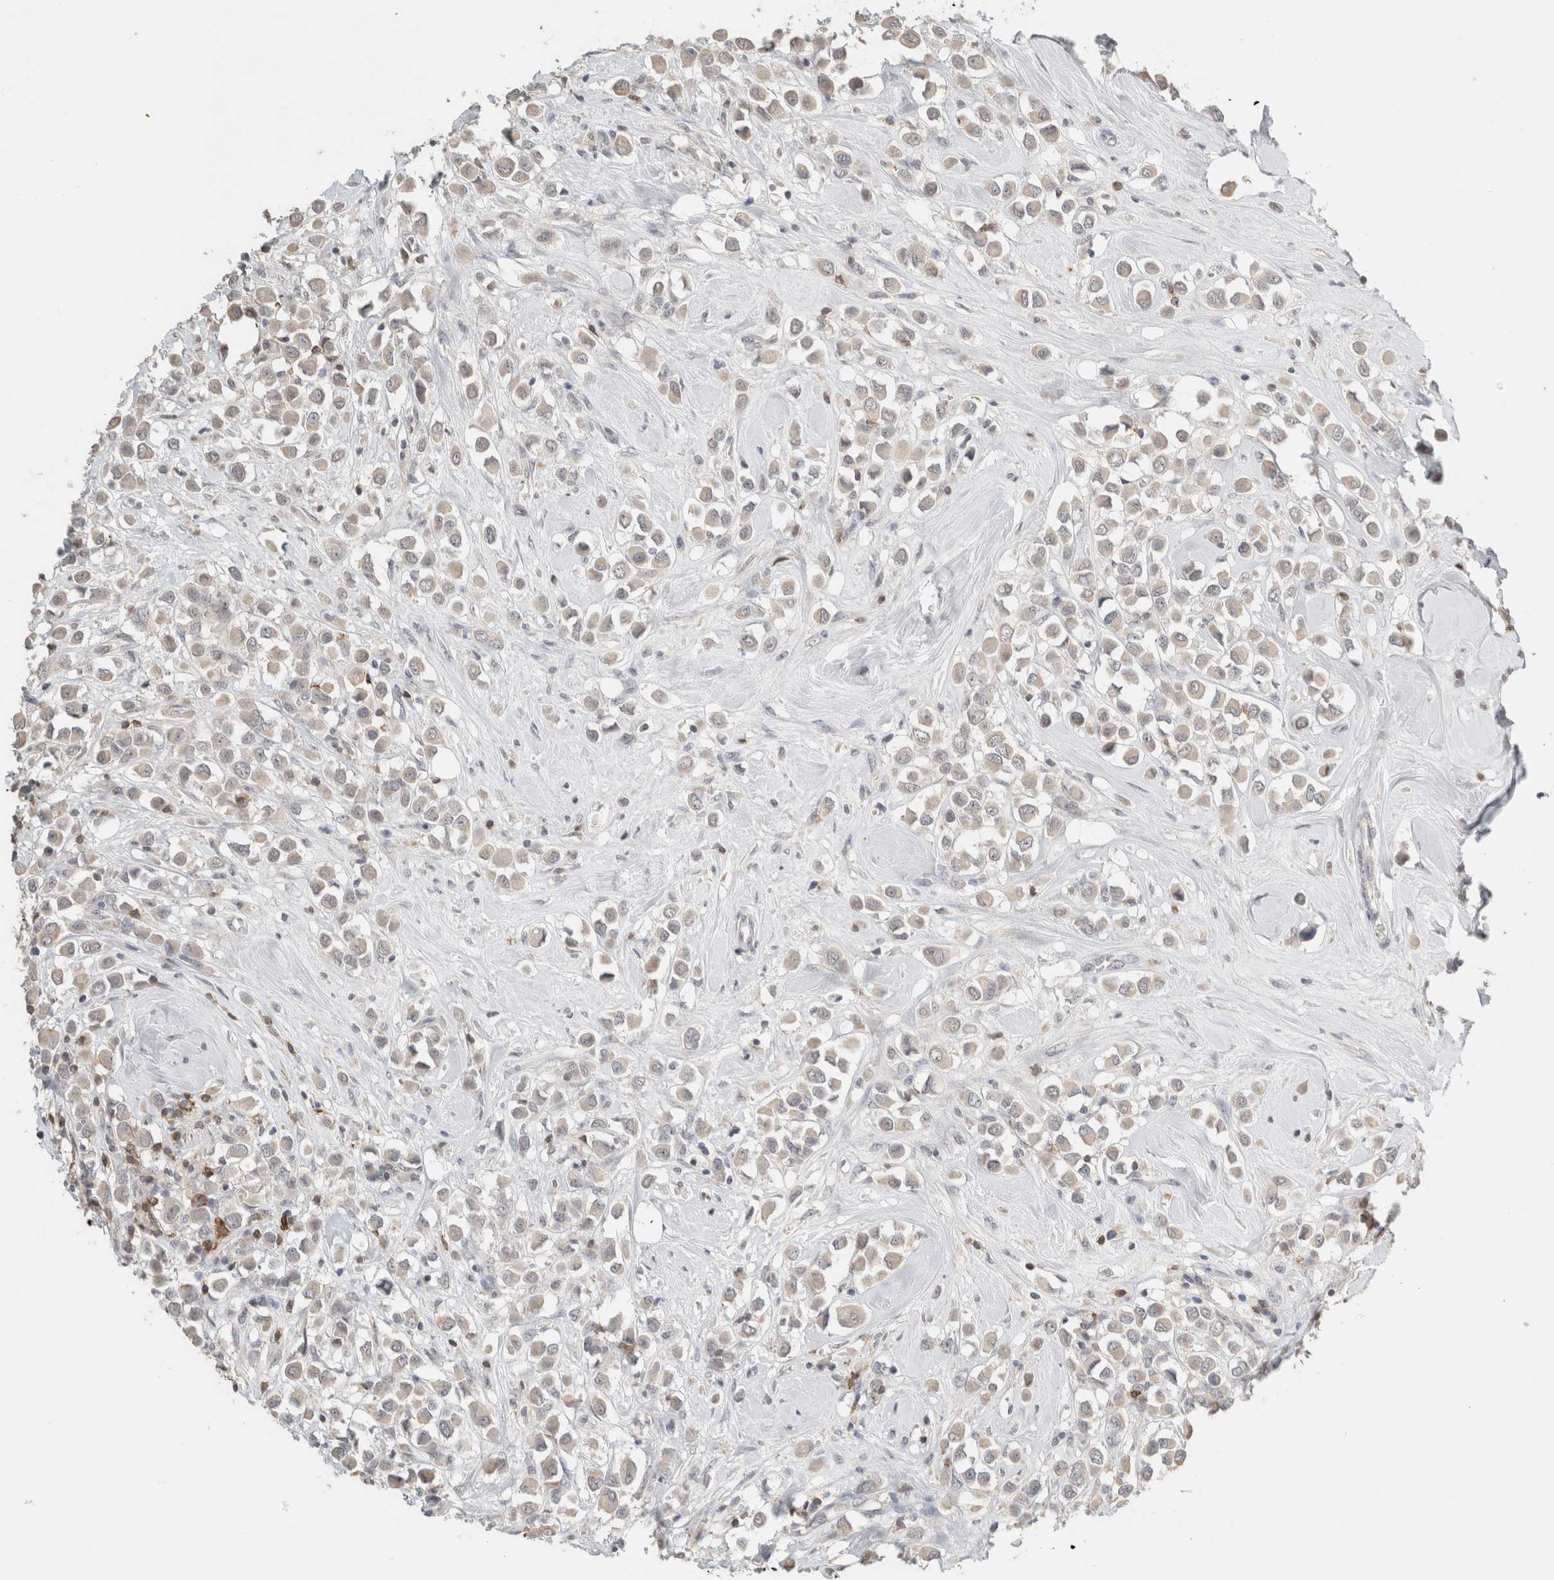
{"staining": {"intensity": "negative", "quantity": "none", "location": "none"}, "tissue": "breast cancer", "cell_type": "Tumor cells", "image_type": "cancer", "snomed": [{"axis": "morphology", "description": "Duct carcinoma"}, {"axis": "topography", "description": "Breast"}], "caption": "A high-resolution photomicrograph shows IHC staining of breast cancer (invasive ductal carcinoma), which demonstrates no significant staining in tumor cells.", "gene": "TRAT1", "patient": {"sex": "female", "age": 61}}